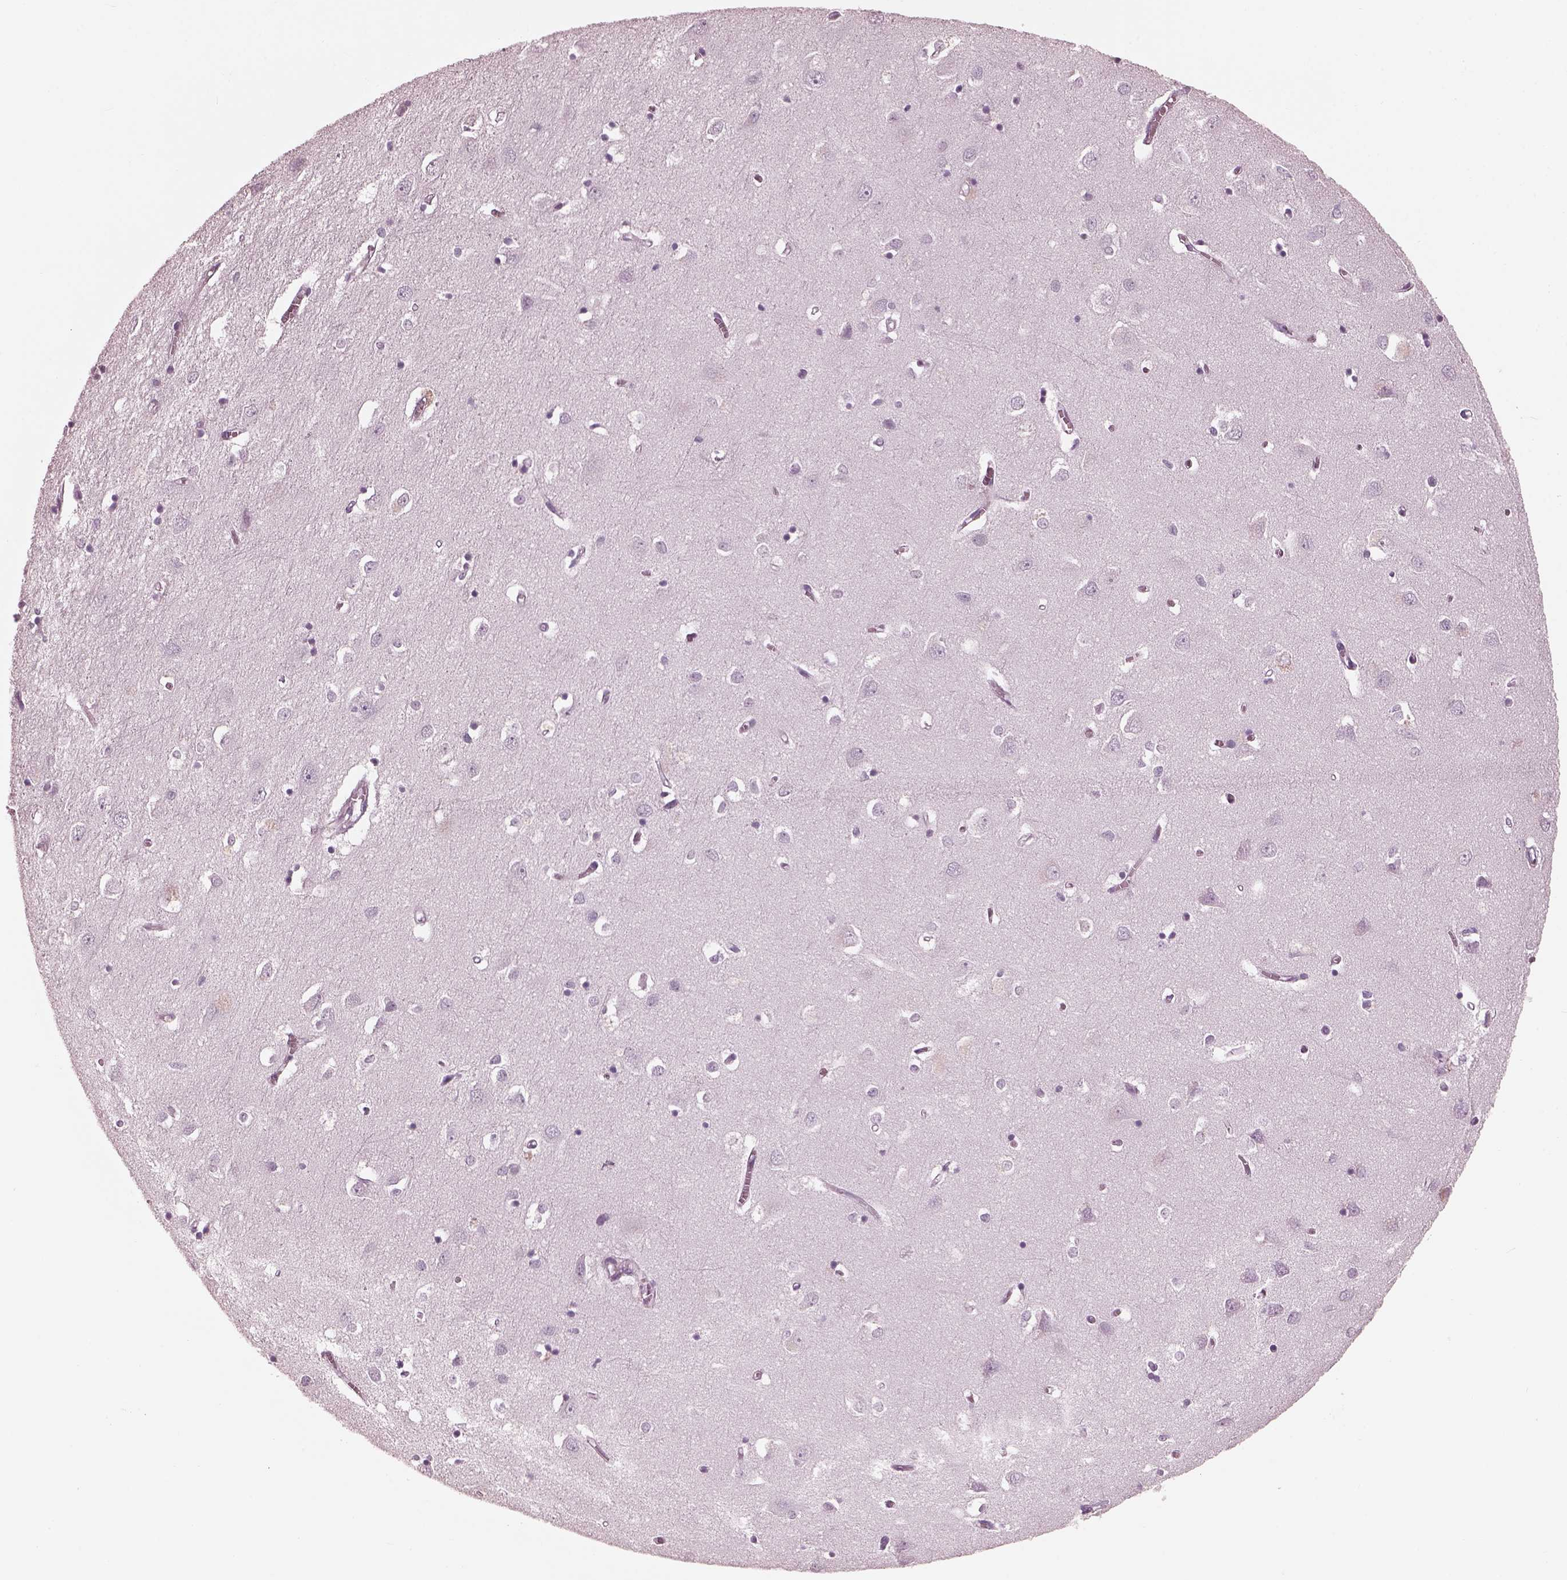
{"staining": {"intensity": "negative", "quantity": "none", "location": "none"}, "tissue": "cerebral cortex", "cell_type": "Endothelial cells", "image_type": "normal", "snomed": [{"axis": "morphology", "description": "Normal tissue, NOS"}, {"axis": "topography", "description": "Cerebral cortex"}], "caption": "This is an immunohistochemistry (IHC) photomicrograph of unremarkable cerebral cortex. There is no expression in endothelial cells.", "gene": "FABP9", "patient": {"sex": "male", "age": 70}}